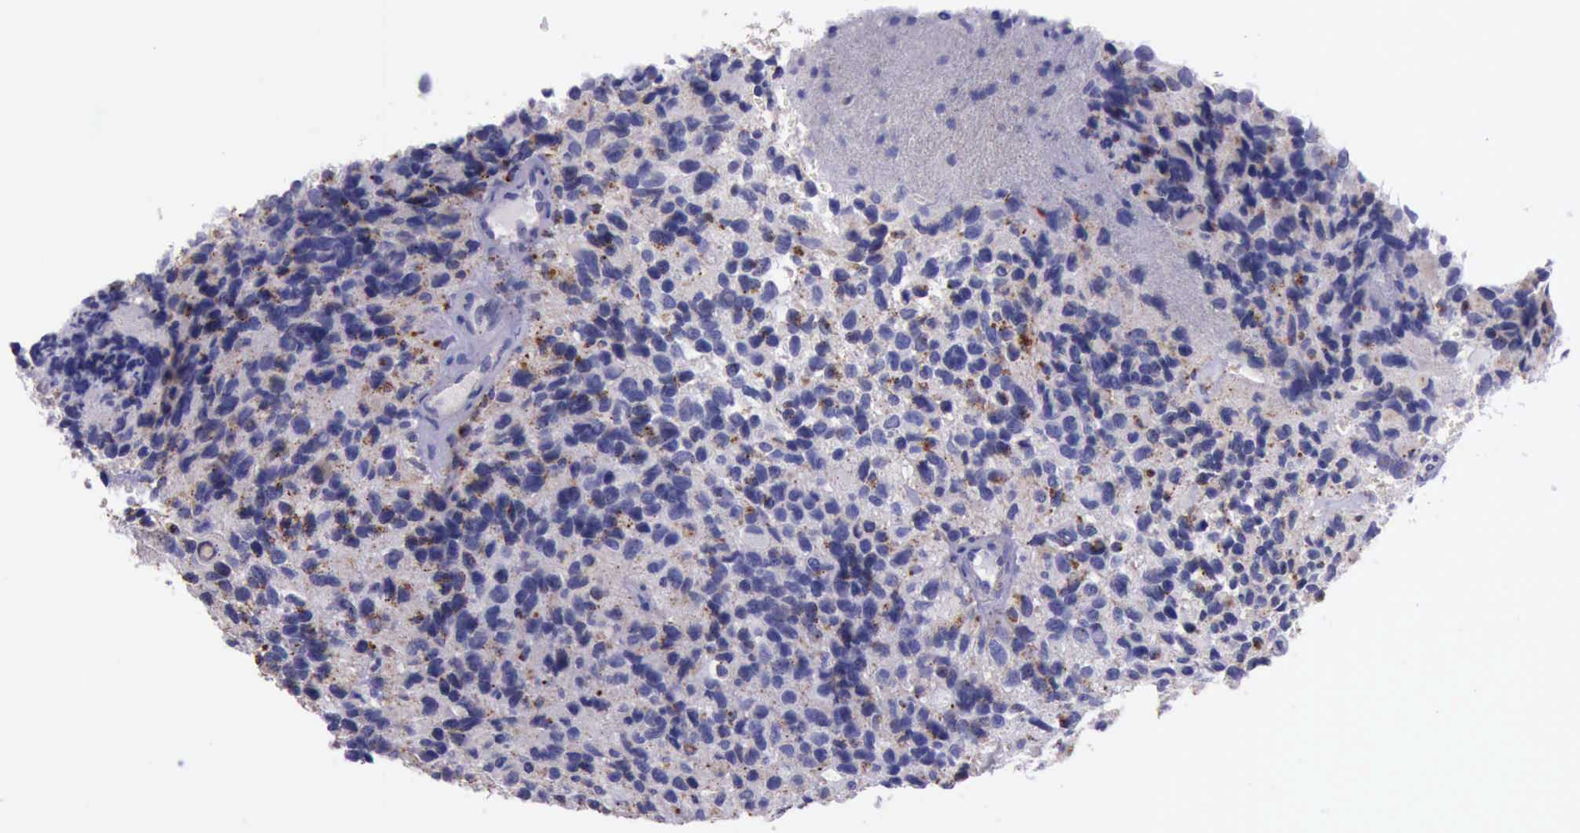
{"staining": {"intensity": "moderate", "quantity": "25%-75%", "location": "cytoplasmic/membranous"}, "tissue": "glioma", "cell_type": "Tumor cells", "image_type": "cancer", "snomed": [{"axis": "morphology", "description": "Glioma, malignant, High grade"}, {"axis": "topography", "description": "Brain"}], "caption": "A brown stain highlights moderate cytoplasmic/membranous staining of a protein in glioma tumor cells.", "gene": "GLA", "patient": {"sex": "male", "age": 77}}